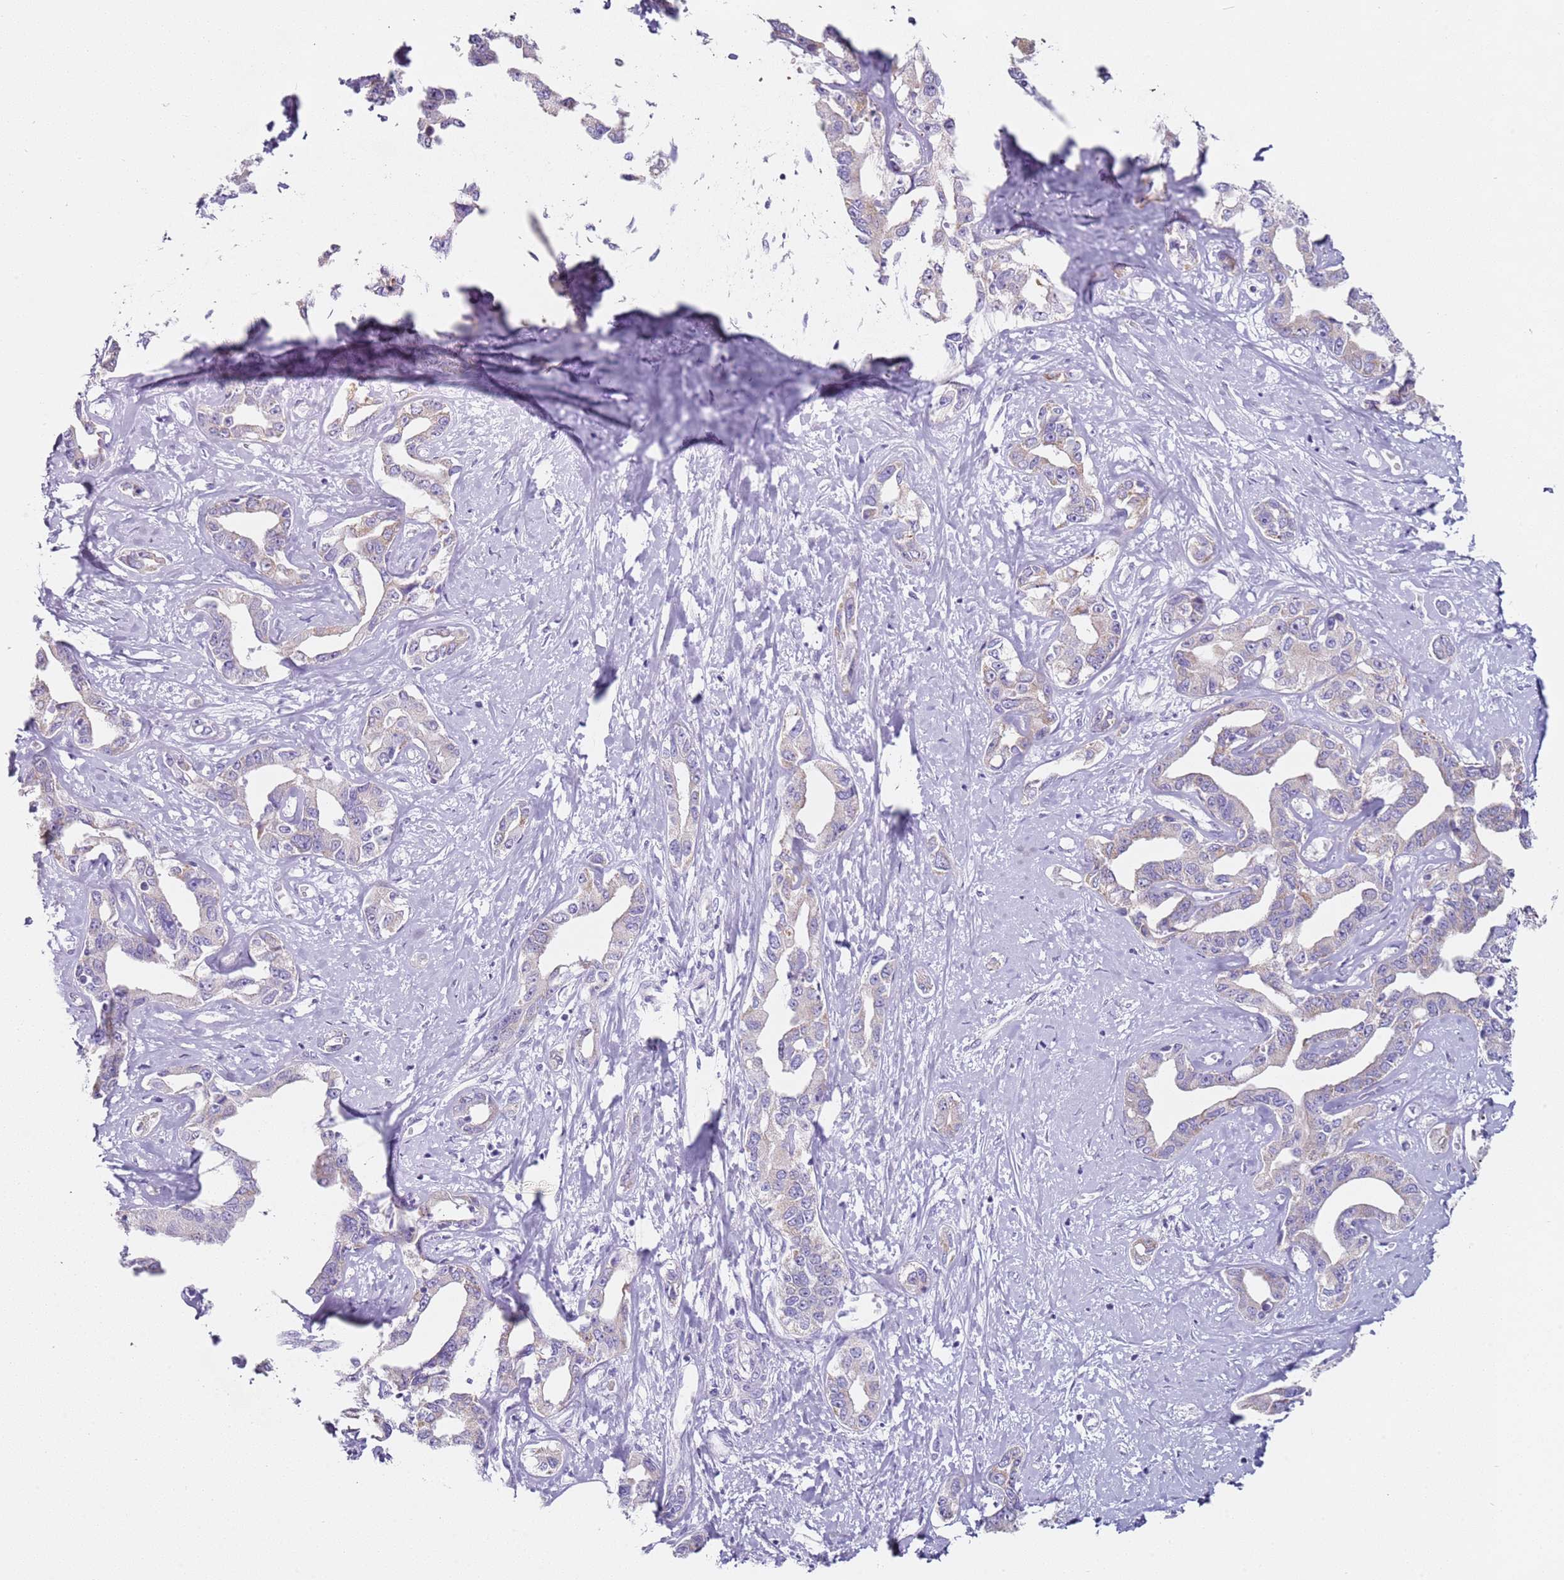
{"staining": {"intensity": "negative", "quantity": "none", "location": "none"}, "tissue": "liver cancer", "cell_type": "Tumor cells", "image_type": "cancer", "snomed": [{"axis": "morphology", "description": "Cholangiocarcinoma"}, {"axis": "topography", "description": "Liver"}], "caption": "Immunohistochemical staining of human liver cancer exhibits no significant positivity in tumor cells.", "gene": "ALS2", "patient": {"sex": "male", "age": 59}}